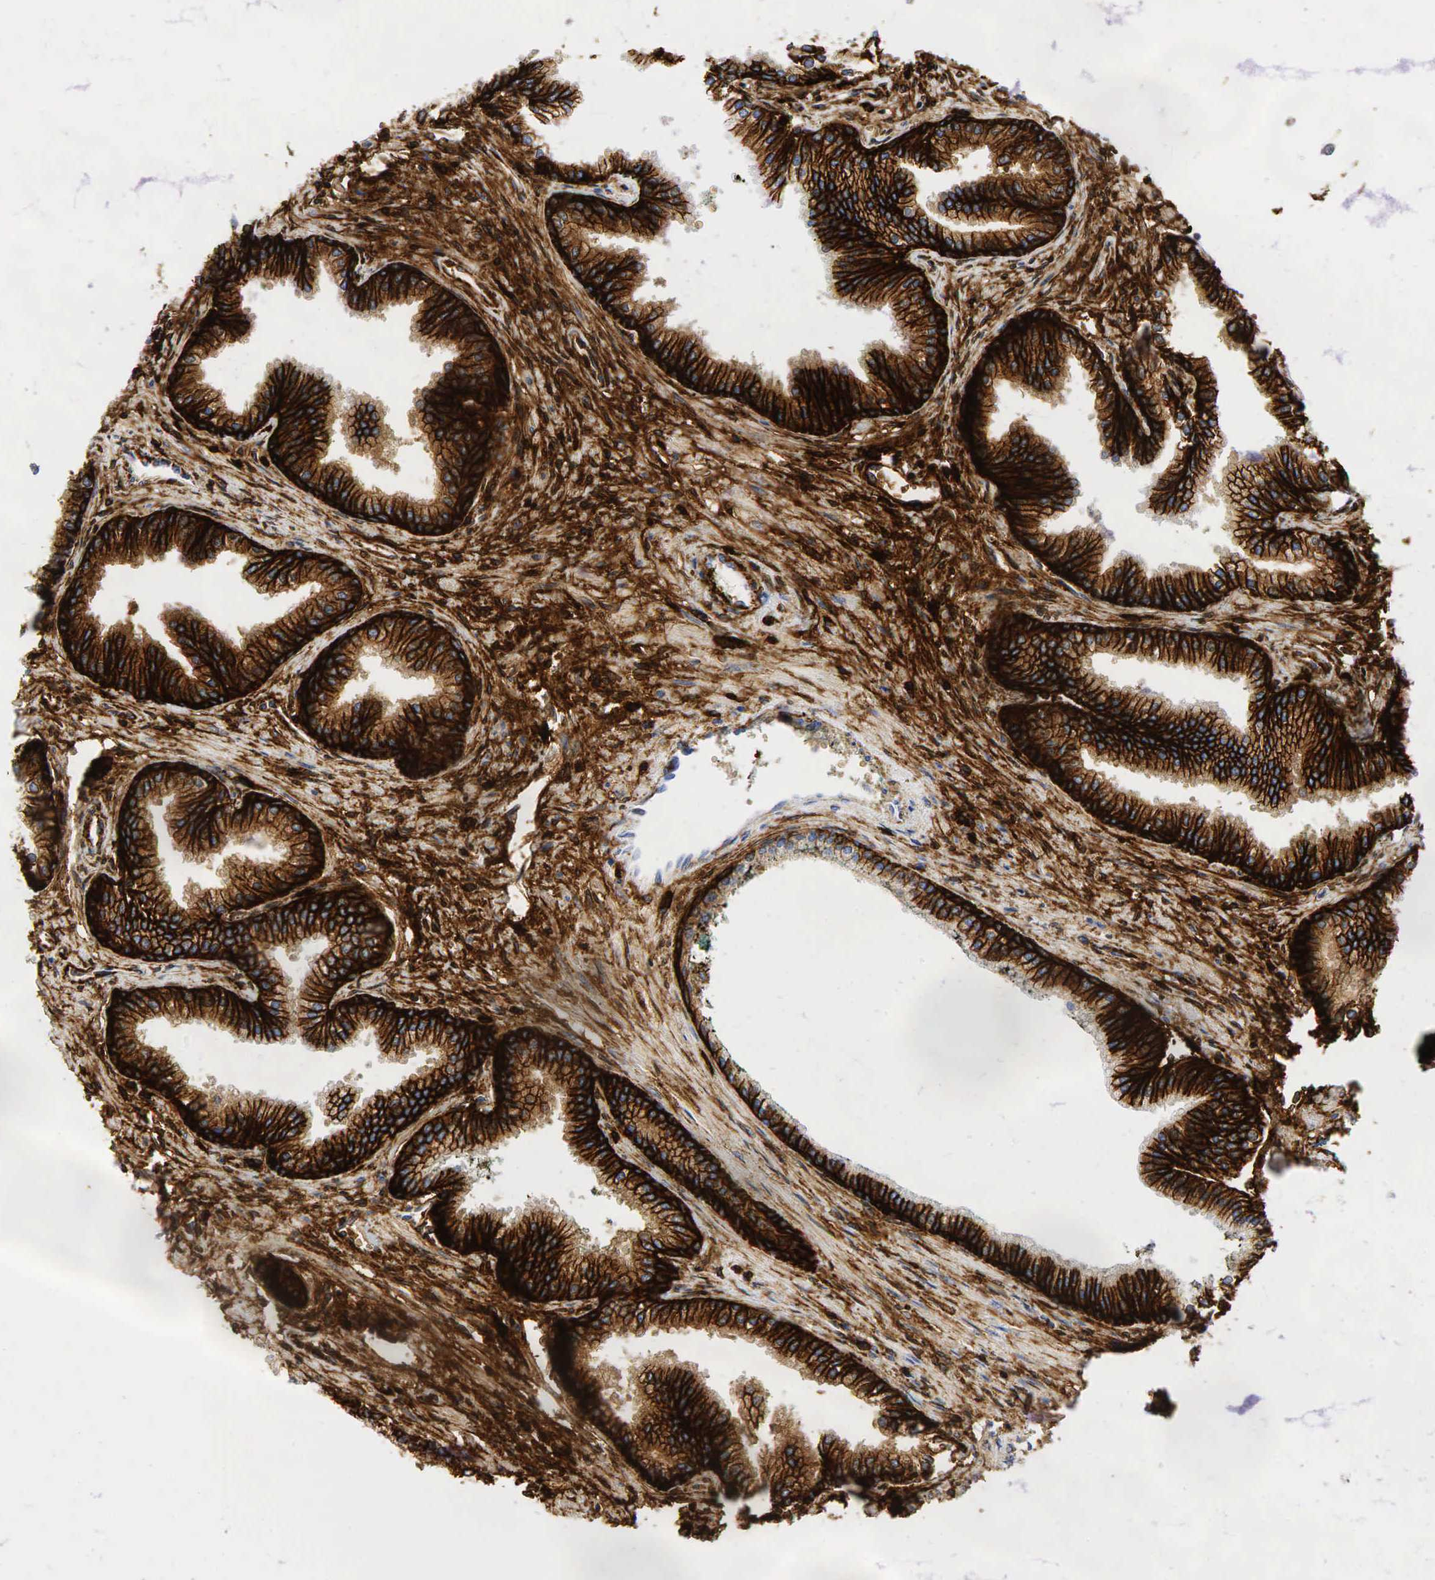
{"staining": {"intensity": "strong", "quantity": "25%-75%", "location": "cytoplasmic/membranous"}, "tissue": "prostate", "cell_type": "Glandular cells", "image_type": "normal", "snomed": [{"axis": "morphology", "description": "Normal tissue, NOS"}, {"axis": "topography", "description": "Prostate"}], "caption": "Immunohistochemistry (IHC) (DAB) staining of normal human prostate exhibits strong cytoplasmic/membranous protein expression in approximately 25%-75% of glandular cells.", "gene": "CD44", "patient": {"sex": "male", "age": 68}}